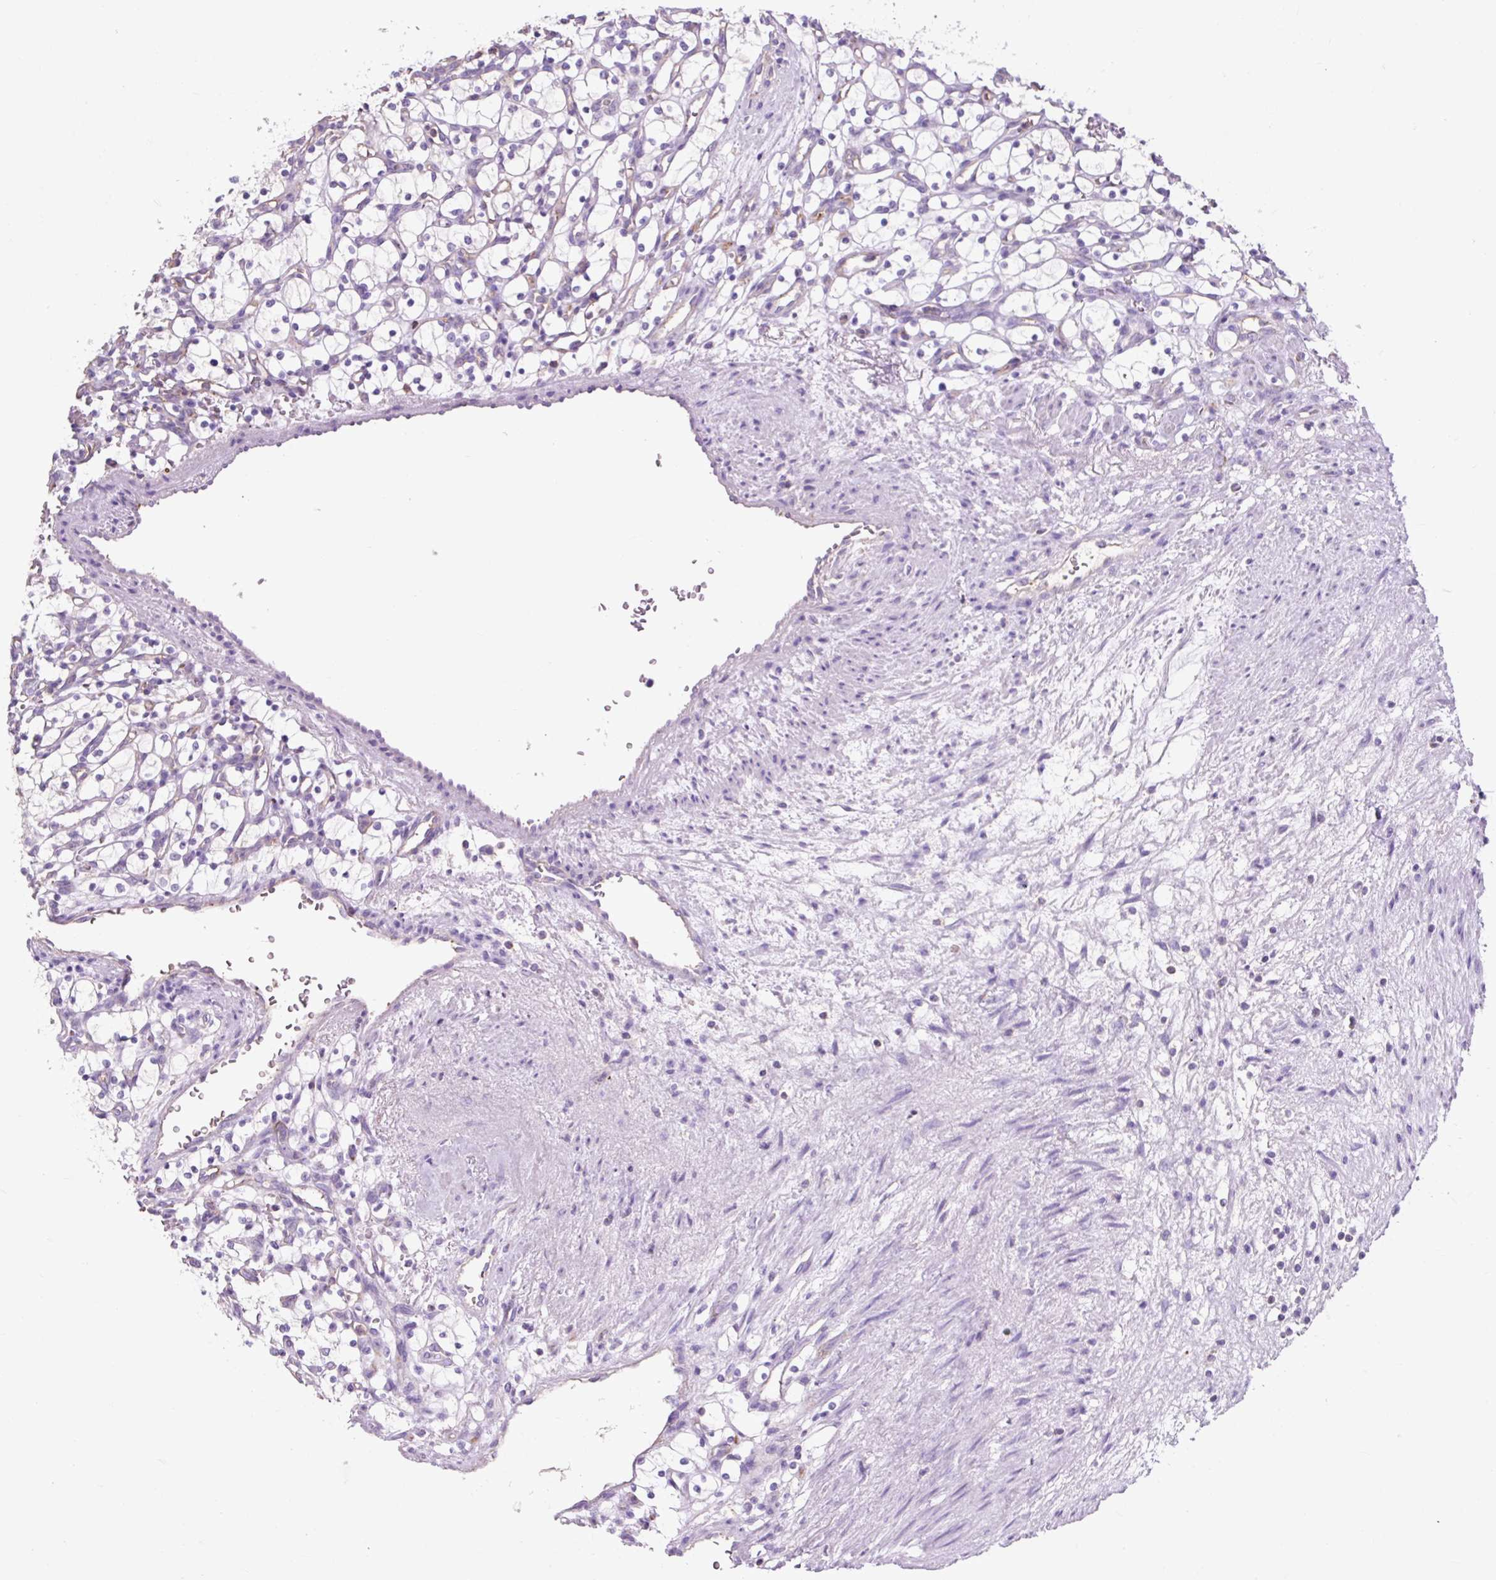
{"staining": {"intensity": "negative", "quantity": "none", "location": "none"}, "tissue": "renal cancer", "cell_type": "Tumor cells", "image_type": "cancer", "snomed": [{"axis": "morphology", "description": "Adenocarcinoma, NOS"}, {"axis": "topography", "description": "Kidney"}], "caption": "Tumor cells are negative for brown protein staining in renal cancer.", "gene": "OR10A7", "patient": {"sex": "female", "age": 69}}